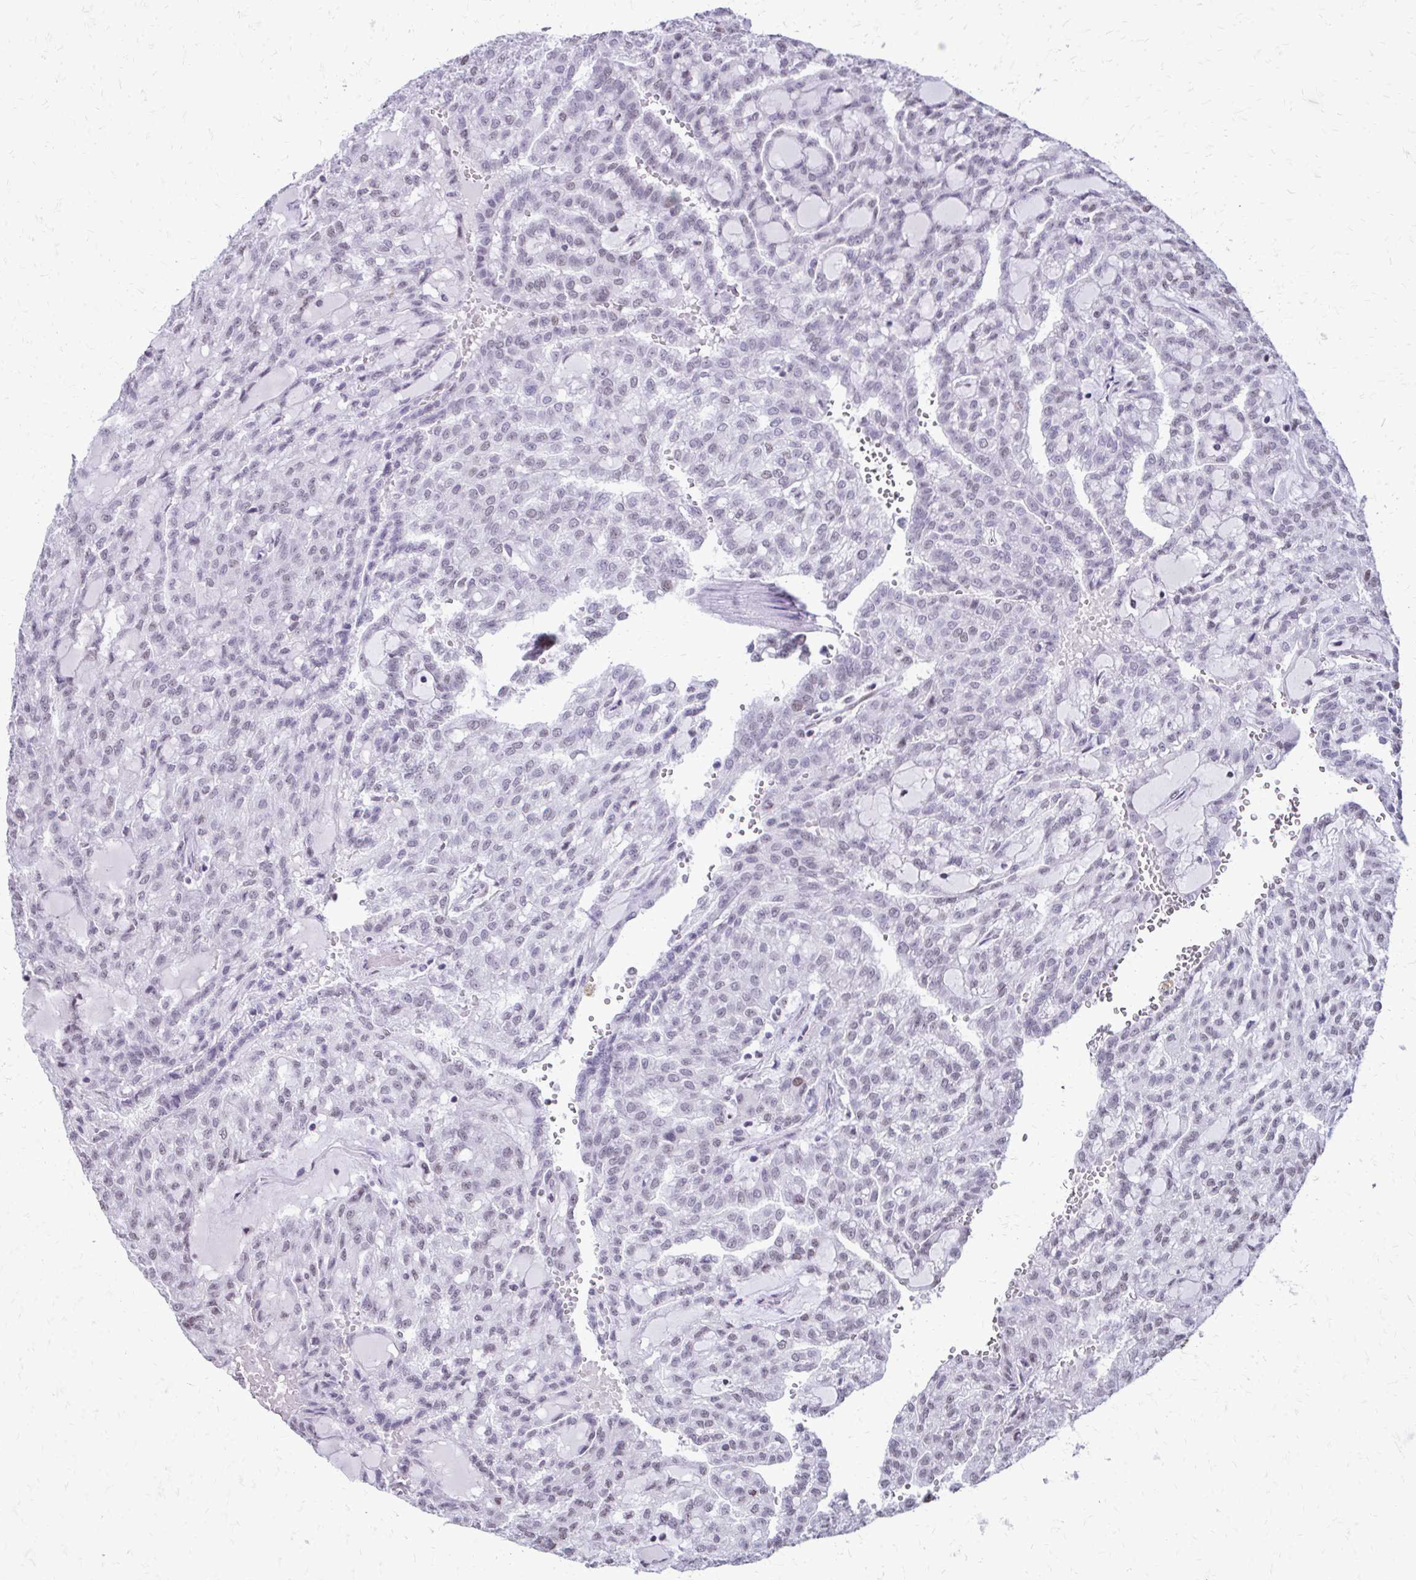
{"staining": {"intensity": "negative", "quantity": "none", "location": "none"}, "tissue": "renal cancer", "cell_type": "Tumor cells", "image_type": "cancer", "snomed": [{"axis": "morphology", "description": "Adenocarcinoma, NOS"}, {"axis": "topography", "description": "Kidney"}], "caption": "The histopathology image shows no staining of tumor cells in renal cancer.", "gene": "SS18", "patient": {"sex": "male", "age": 63}}